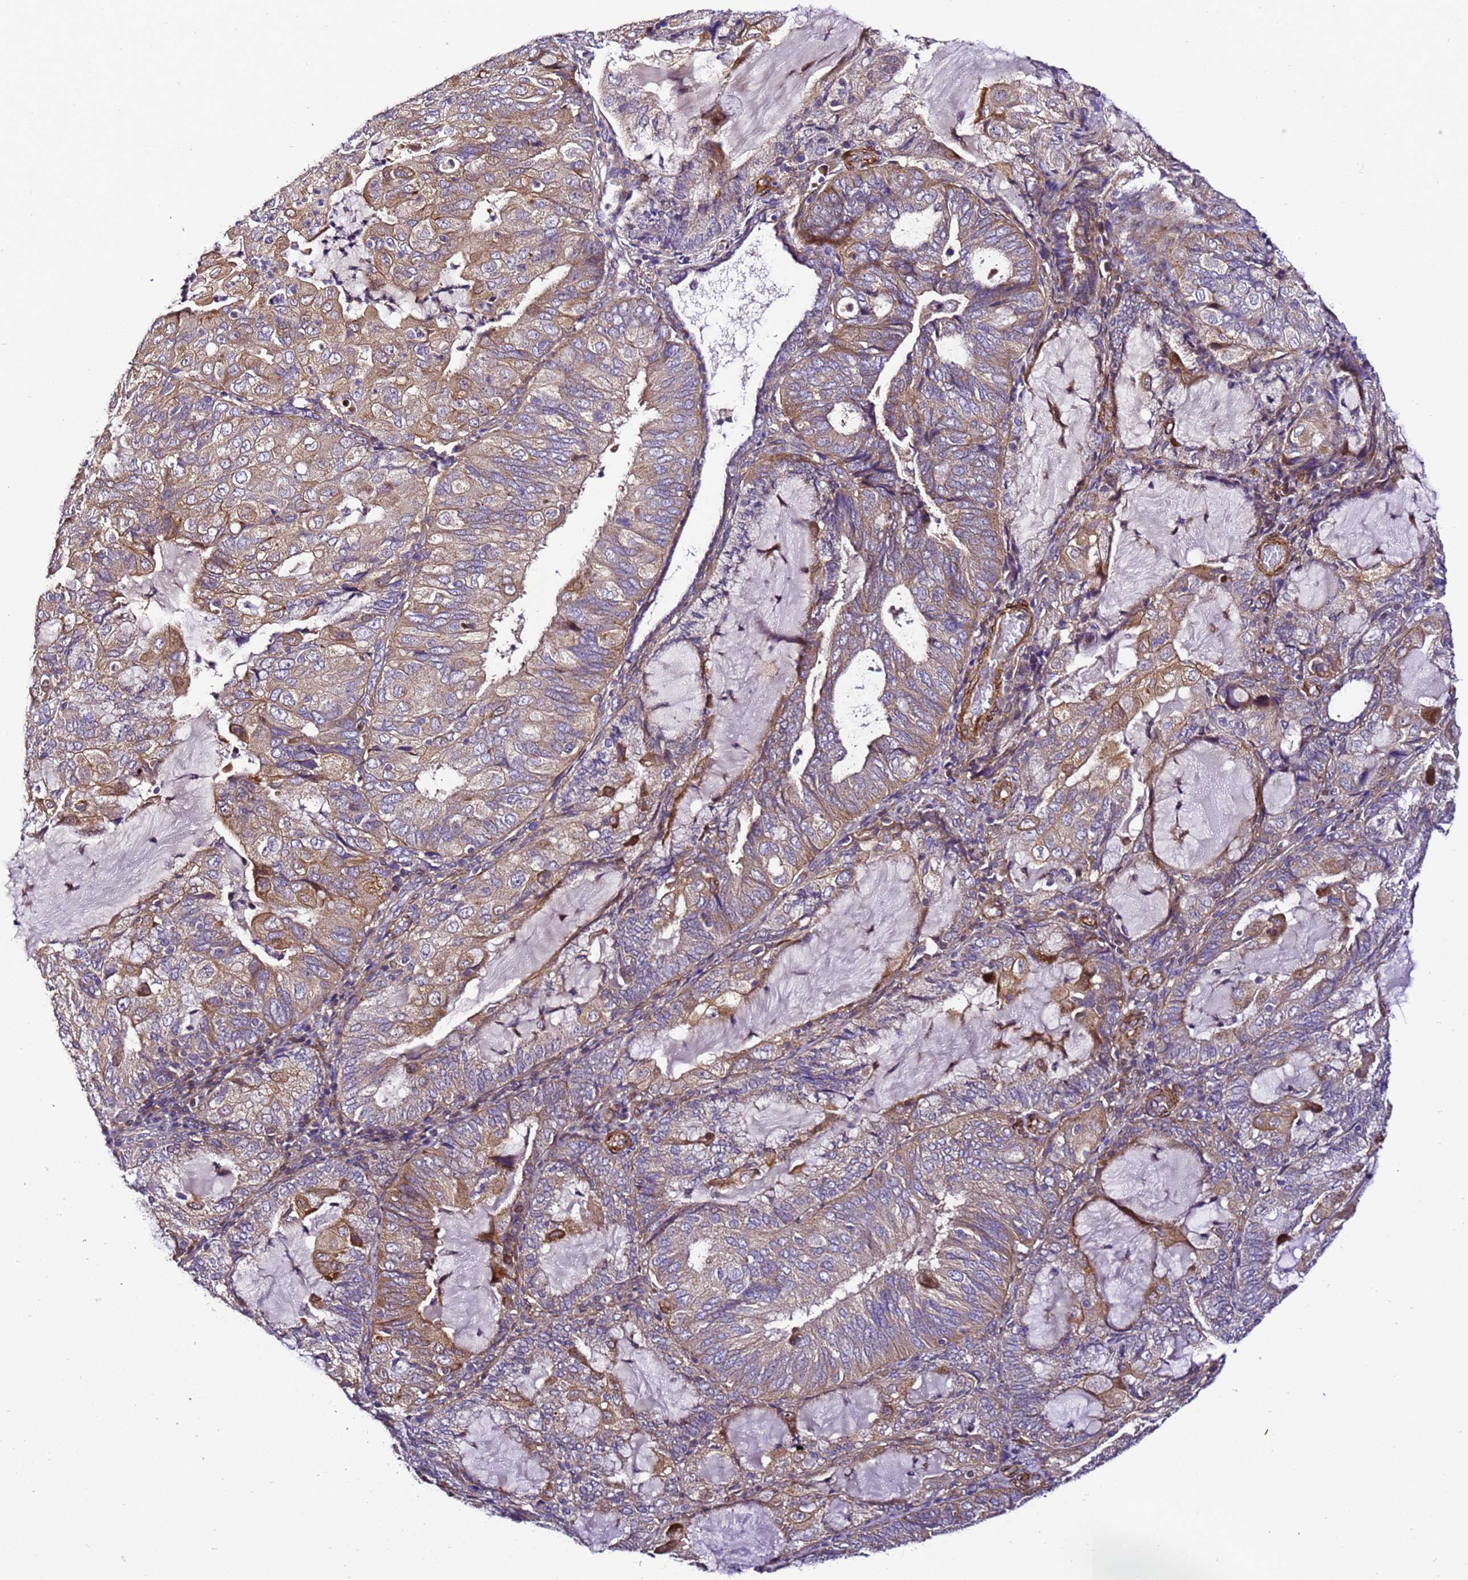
{"staining": {"intensity": "weak", "quantity": ">75%", "location": "cytoplasmic/membranous"}, "tissue": "endometrial cancer", "cell_type": "Tumor cells", "image_type": "cancer", "snomed": [{"axis": "morphology", "description": "Adenocarcinoma, NOS"}, {"axis": "topography", "description": "Endometrium"}], "caption": "A brown stain labels weak cytoplasmic/membranous staining of a protein in human endometrial adenocarcinoma tumor cells.", "gene": "ZNF417", "patient": {"sex": "female", "age": 81}}